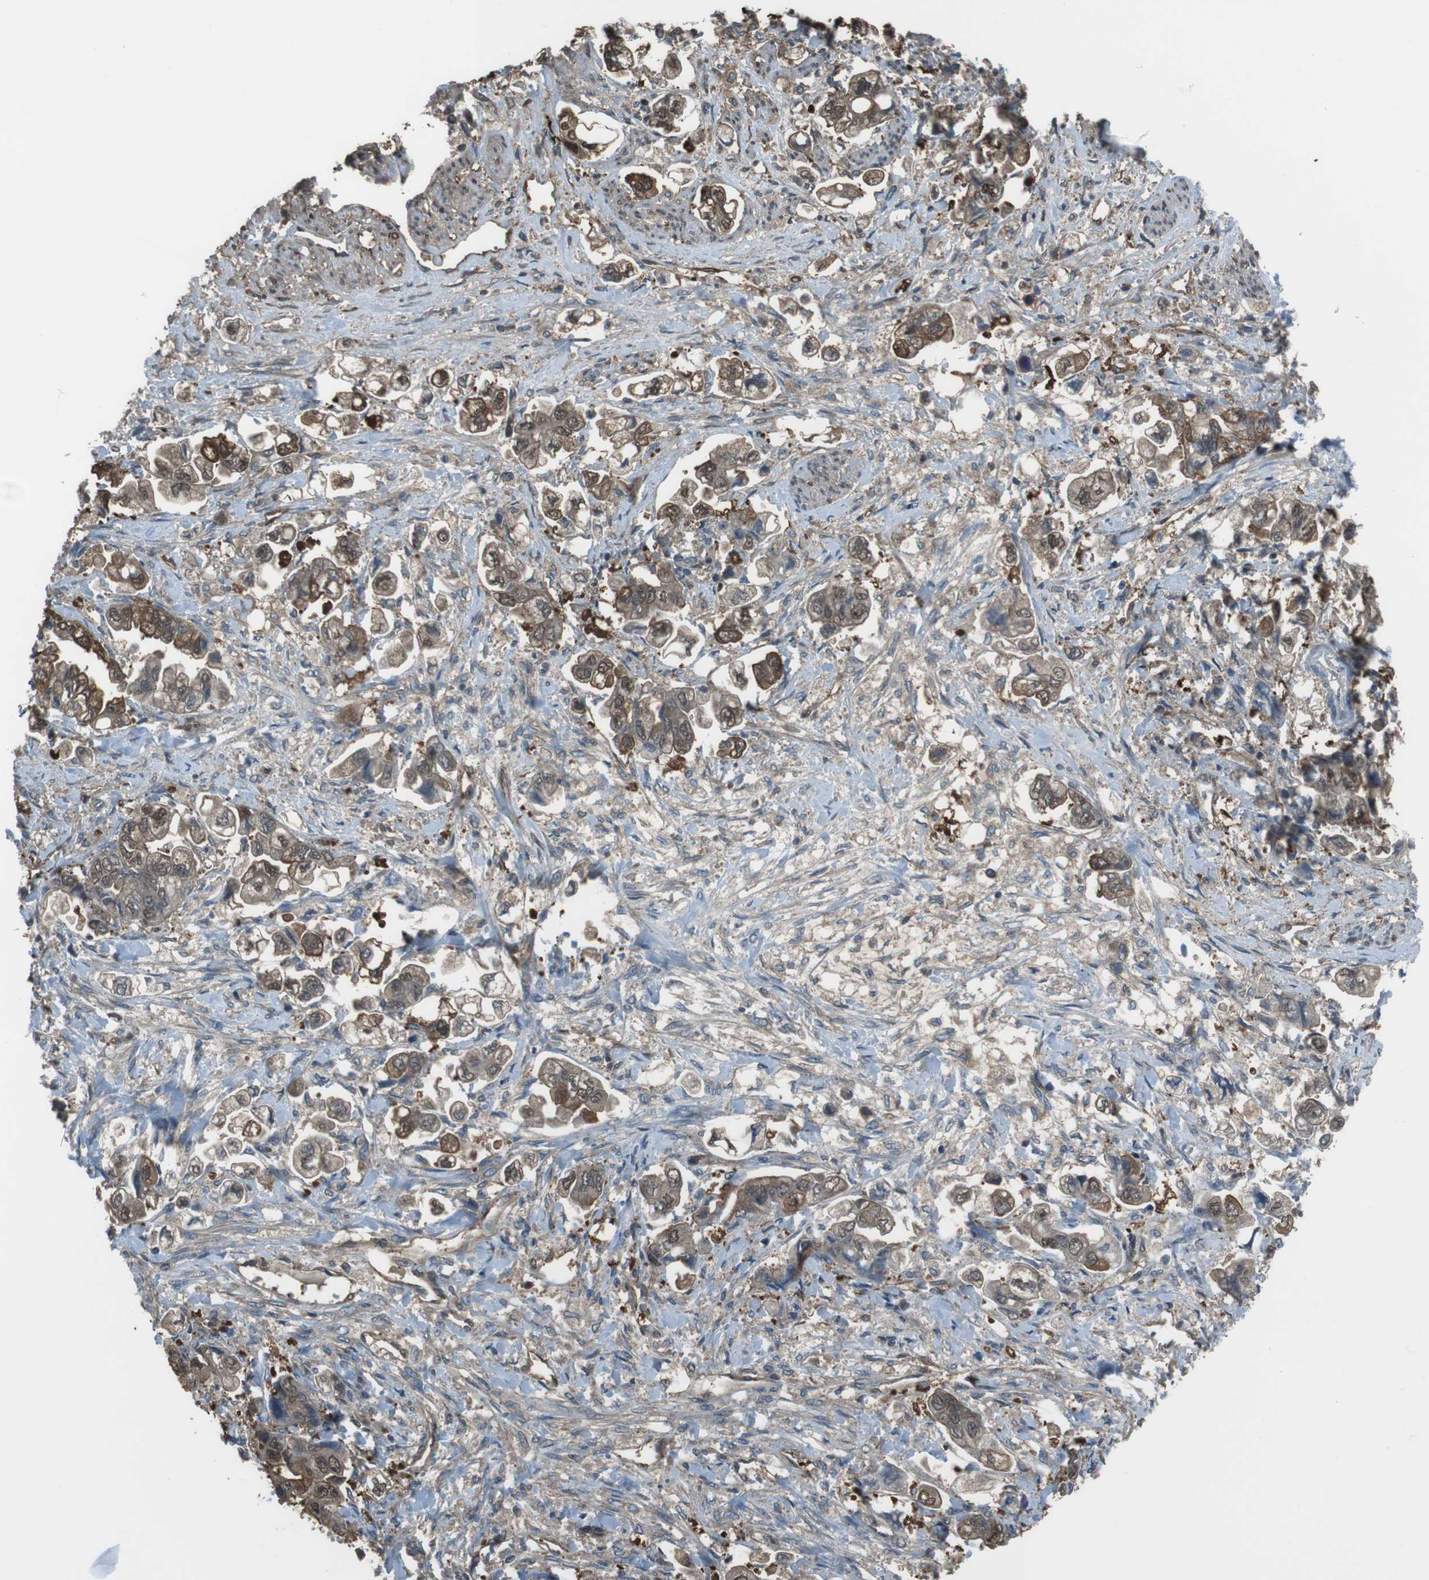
{"staining": {"intensity": "moderate", "quantity": ">75%", "location": "cytoplasmic/membranous,nuclear"}, "tissue": "stomach cancer", "cell_type": "Tumor cells", "image_type": "cancer", "snomed": [{"axis": "morphology", "description": "Normal tissue, NOS"}, {"axis": "morphology", "description": "Adenocarcinoma, NOS"}, {"axis": "topography", "description": "Stomach"}], "caption": "Tumor cells exhibit moderate cytoplasmic/membranous and nuclear staining in about >75% of cells in stomach cancer (adenocarcinoma).", "gene": "TWSG1", "patient": {"sex": "male", "age": 62}}